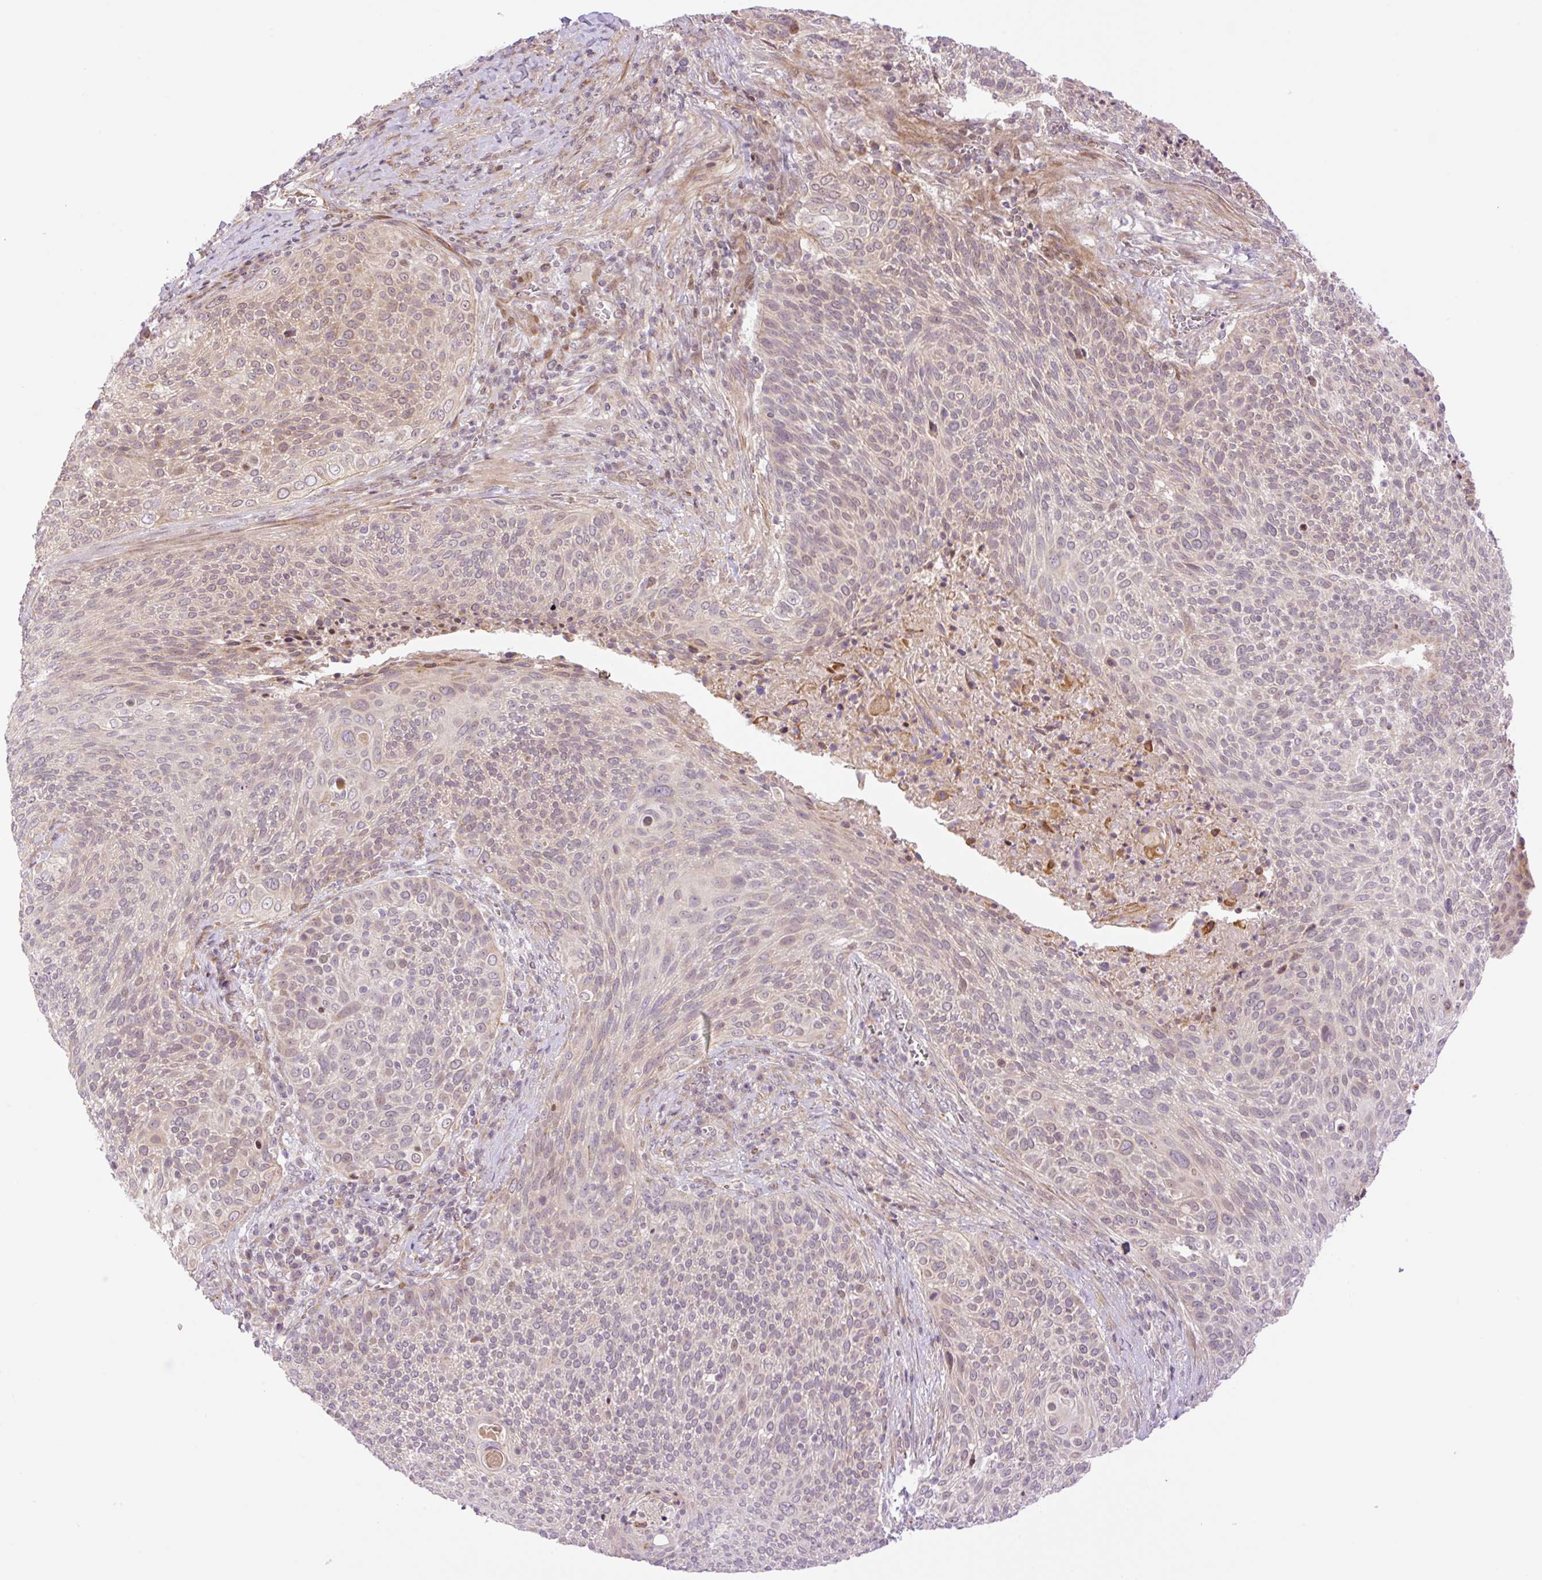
{"staining": {"intensity": "weak", "quantity": "<25%", "location": "cytoplasmic/membranous"}, "tissue": "cervical cancer", "cell_type": "Tumor cells", "image_type": "cancer", "snomed": [{"axis": "morphology", "description": "Squamous cell carcinoma, NOS"}, {"axis": "topography", "description": "Cervix"}], "caption": "Immunohistochemical staining of human cervical squamous cell carcinoma shows no significant expression in tumor cells.", "gene": "ZNF394", "patient": {"sex": "female", "age": 31}}